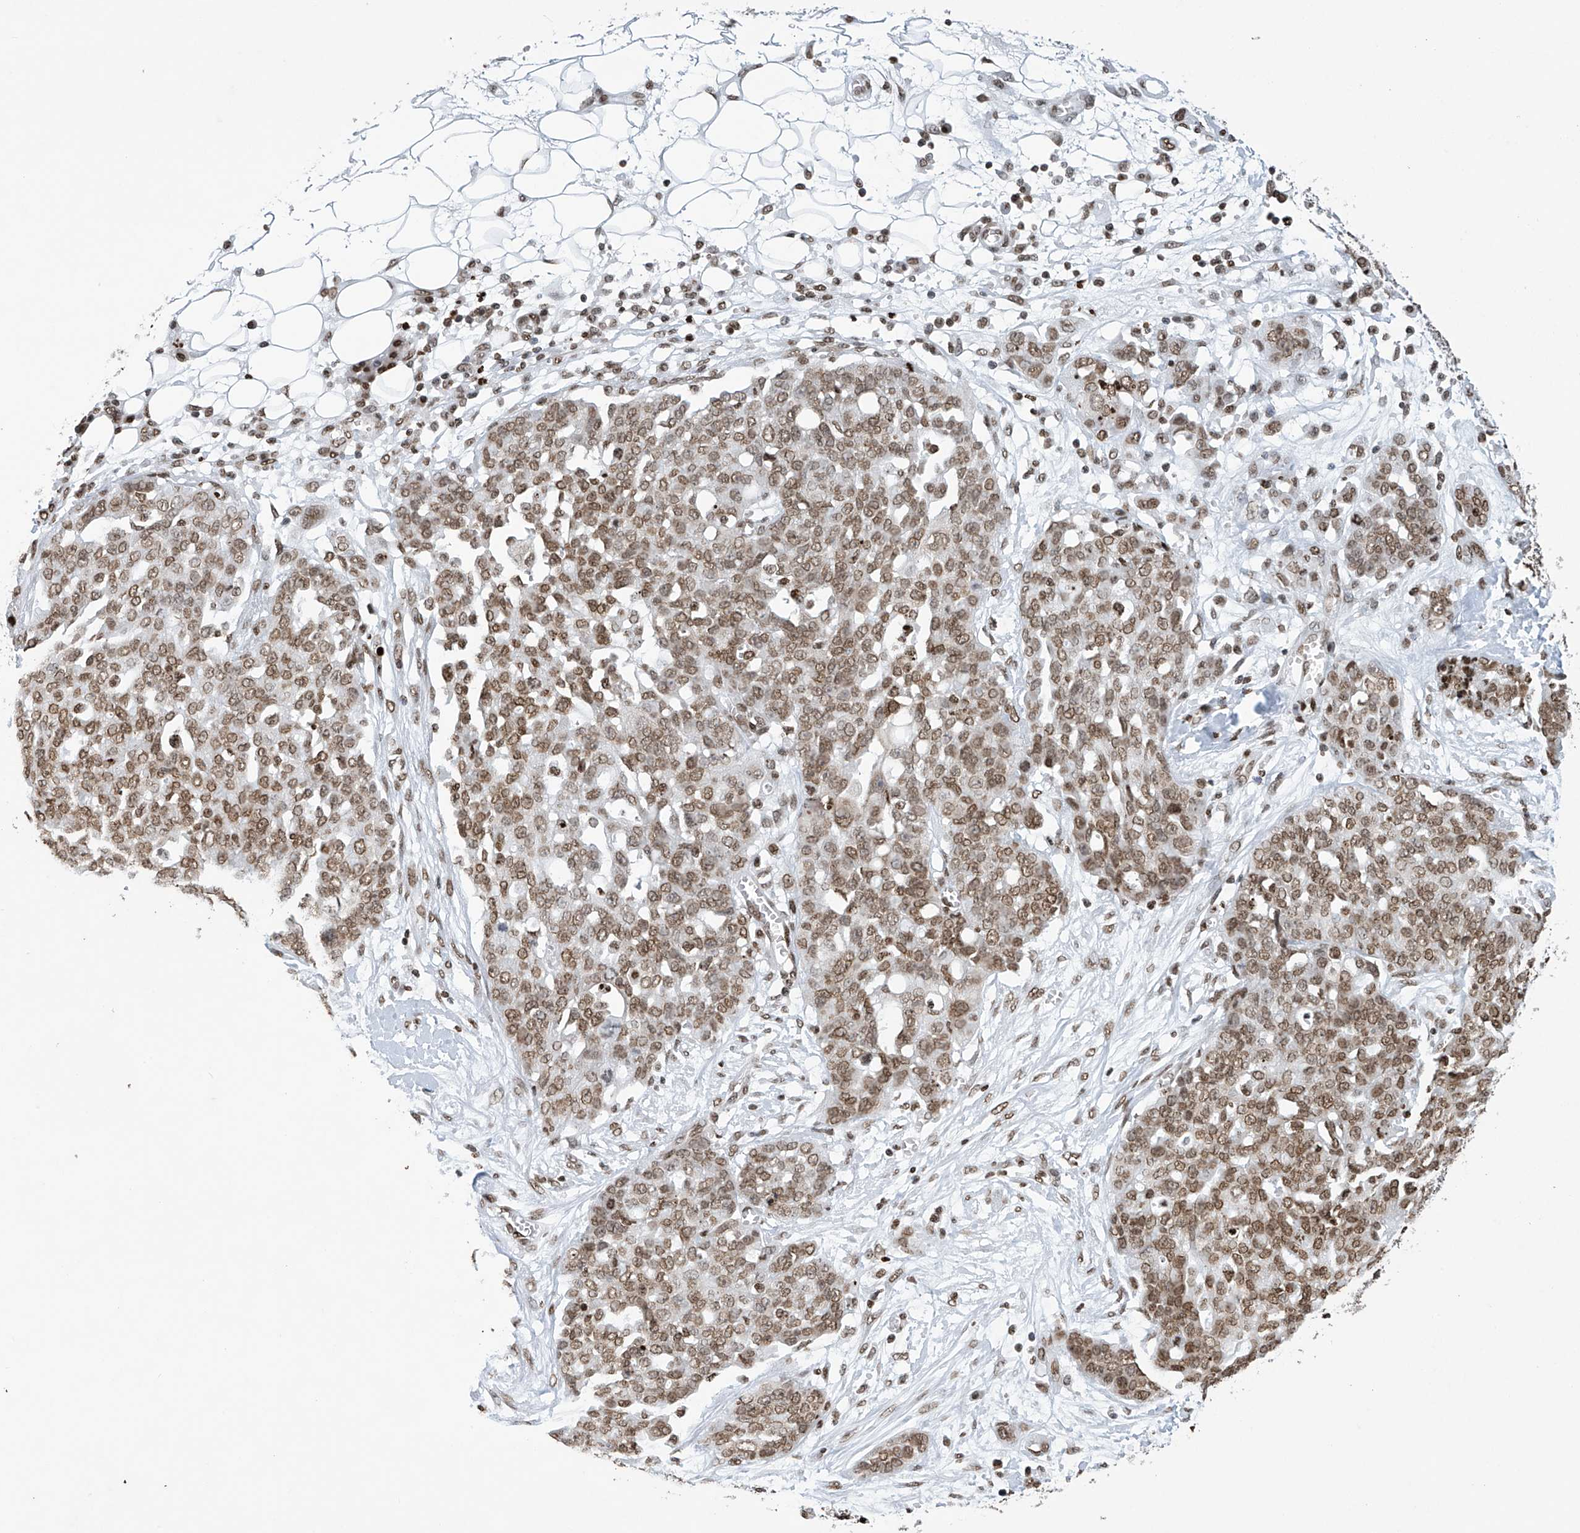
{"staining": {"intensity": "moderate", "quantity": ">75%", "location": "nuclear"}, "tissue": "ovarian cancer", "cell_type": "Tumor cells", "image_type": "cancer", "snomed": [{"axis": "morphology", "description": "Cystadenocarcinoma, serous, NOS"}, {"axis": "topography", "description": "Soft tissue"}, {"axis": "topography", "description": "Ovary"}], "caption": "The photomicrograph exhibits staining of serous cystadenocarcinoma (ovarian), revealing moderate nuclear protein staining (brown color) within tumor cells.", "gene": "H4C16", "patient": {"sex": "female", "age": 57}}